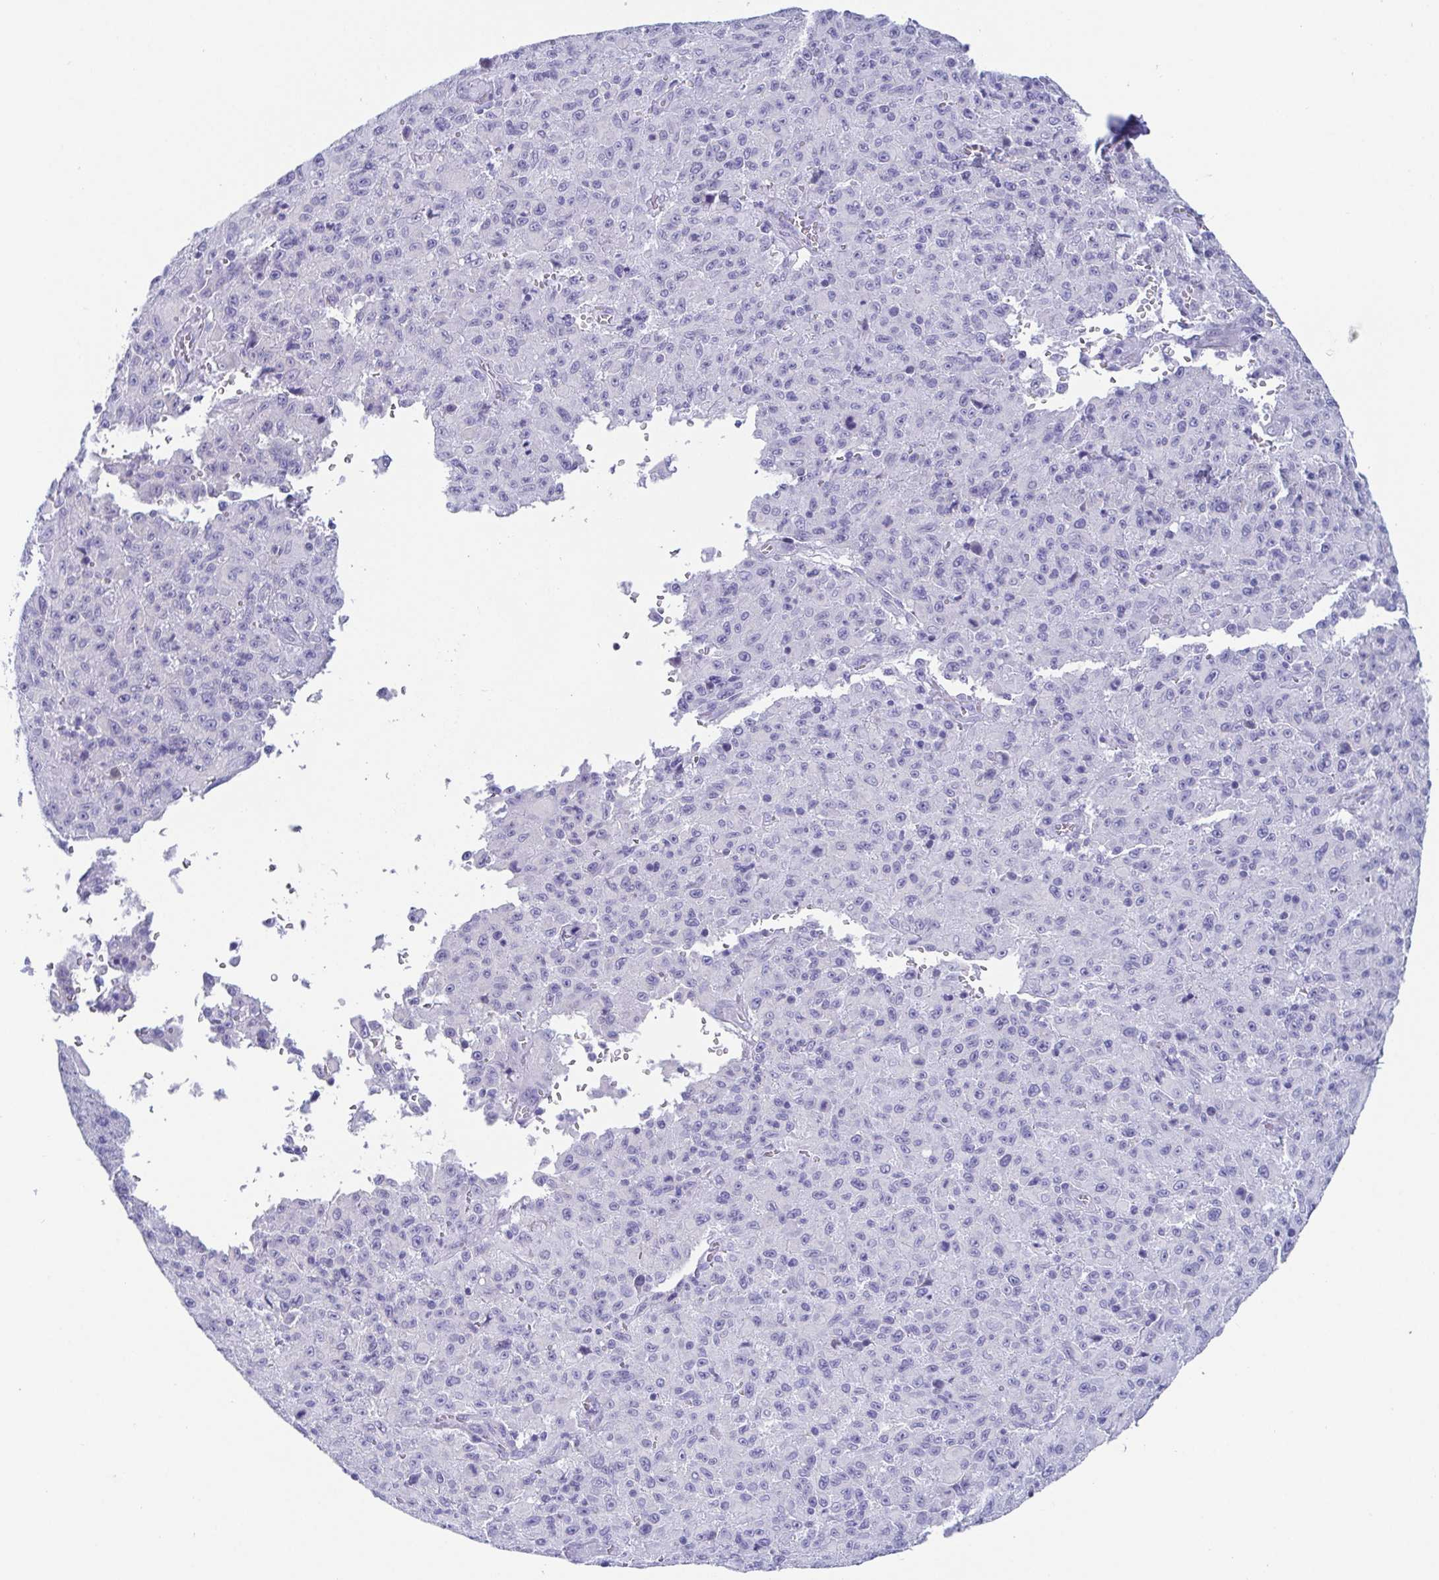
{"staining": {"intensity": "negative", "quantity": "none", "location": "none"}, "tissue": "melanoma", "cell_type": "Tumor cells", "image_type": "cancer", "snomed": [{"axis": "morphology", "description": "Malignant melanoma, NOS"}, {"axis": "topography", "description": "Skin"}], "caption": "This is an immunohistochemistry (IHC) image of human malignant melanoma. There is no positivity in tumor cells.", "gene": "SCGN", "patient": {"sex": "male", "age": 46}}